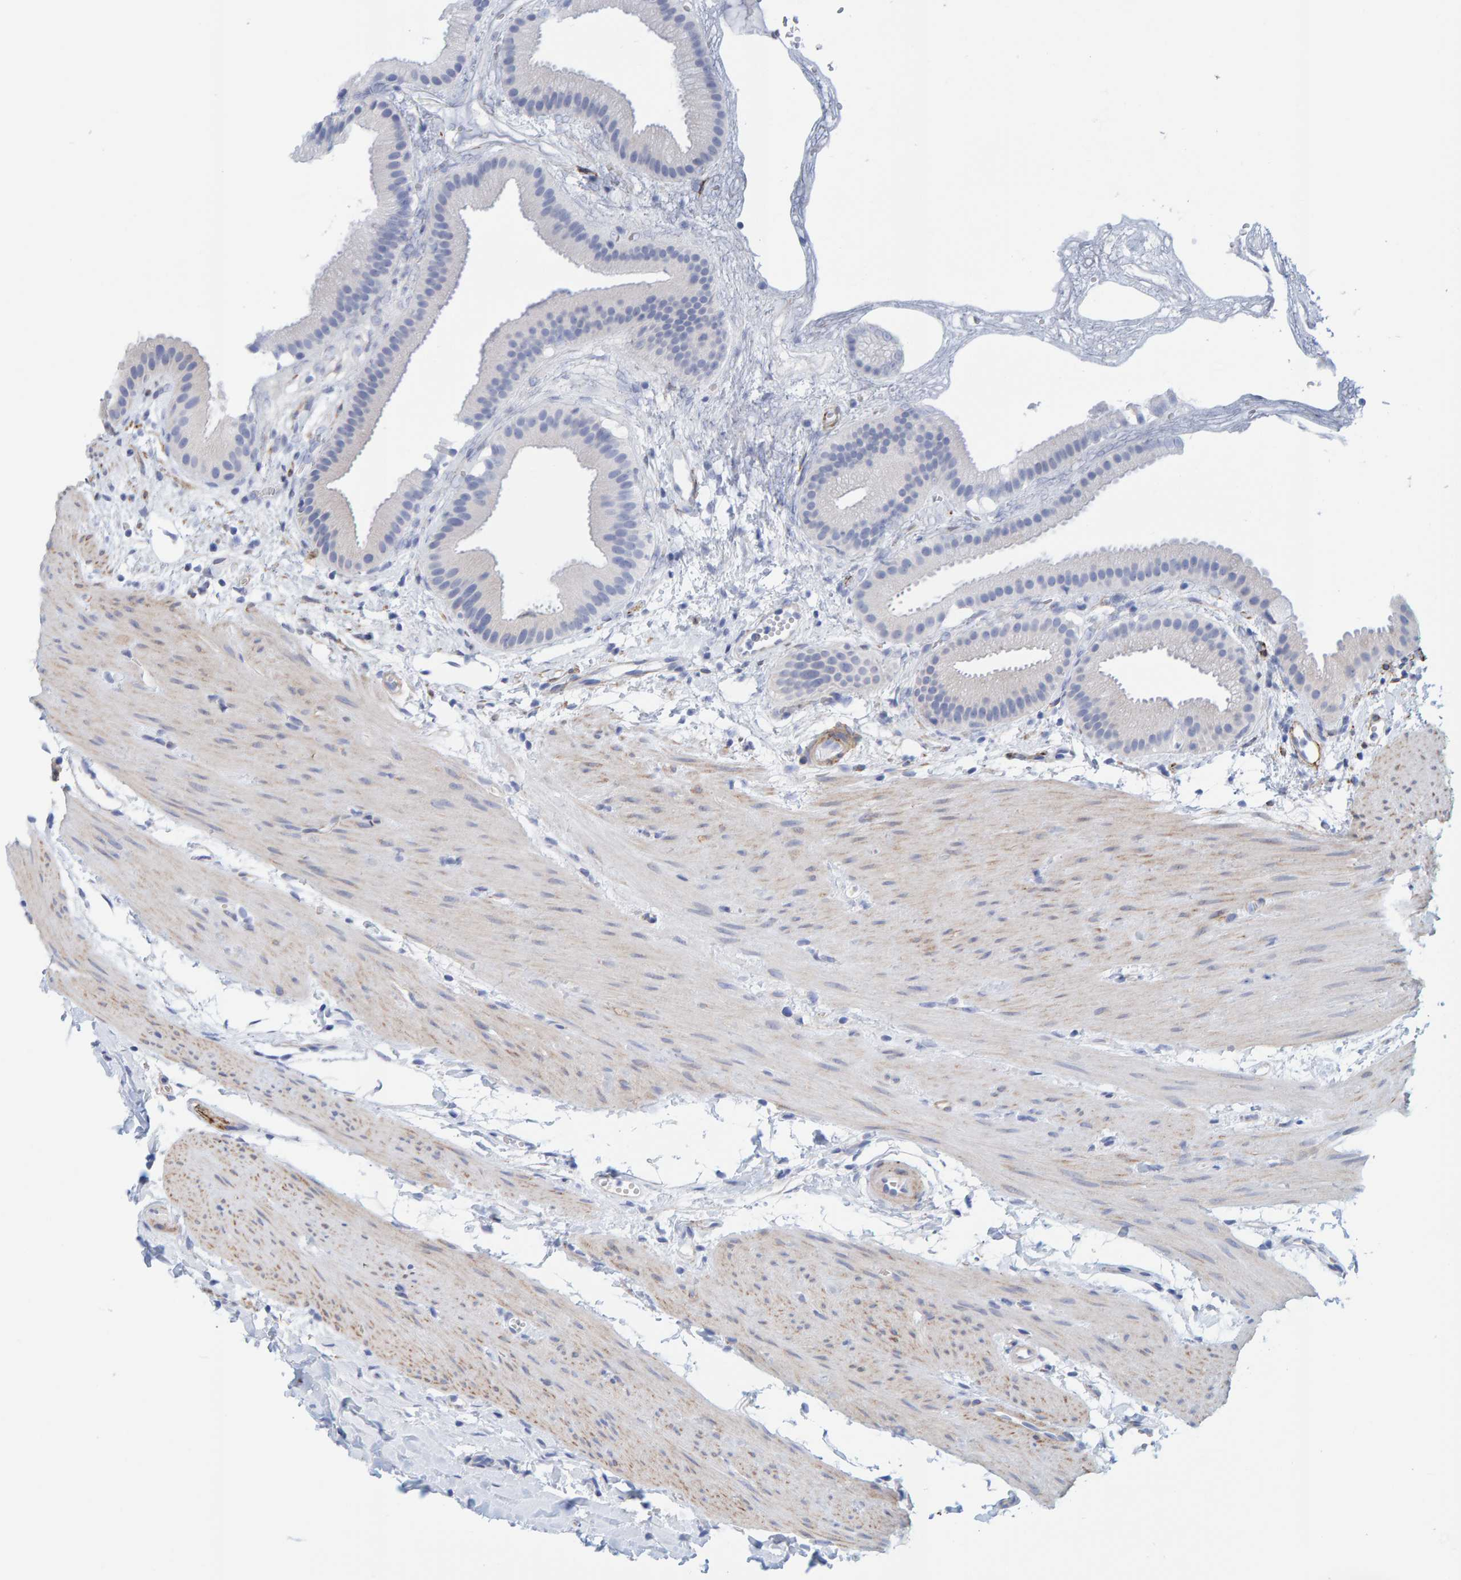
{"staining": {"intensity": "negative", "quantity": "none", "location": "none"}, "tissue": "gallbladder", "cell_type": "Glandular cells", "image_type": "normal", "snomed": [{"axis": "morphology", "description": "Normal tissue, NOS"}, {"axis": "topography", "description": "Gallbladder"}], "caption": "High magnification brightfield microscopy of unremarkable gallbladder stained with DAB (3,3'-diaminobenzidine) (brown) and counterstained with hematoxylin (blue): glandular cells show no significant staining. (Brightfield microscopy of DAB (3,3'-diaminobenzidine) immunohistochemistry (IHC) at high magnification).", "gene": "MAP1B", "patient": {"sex": "female", "age": 64}}